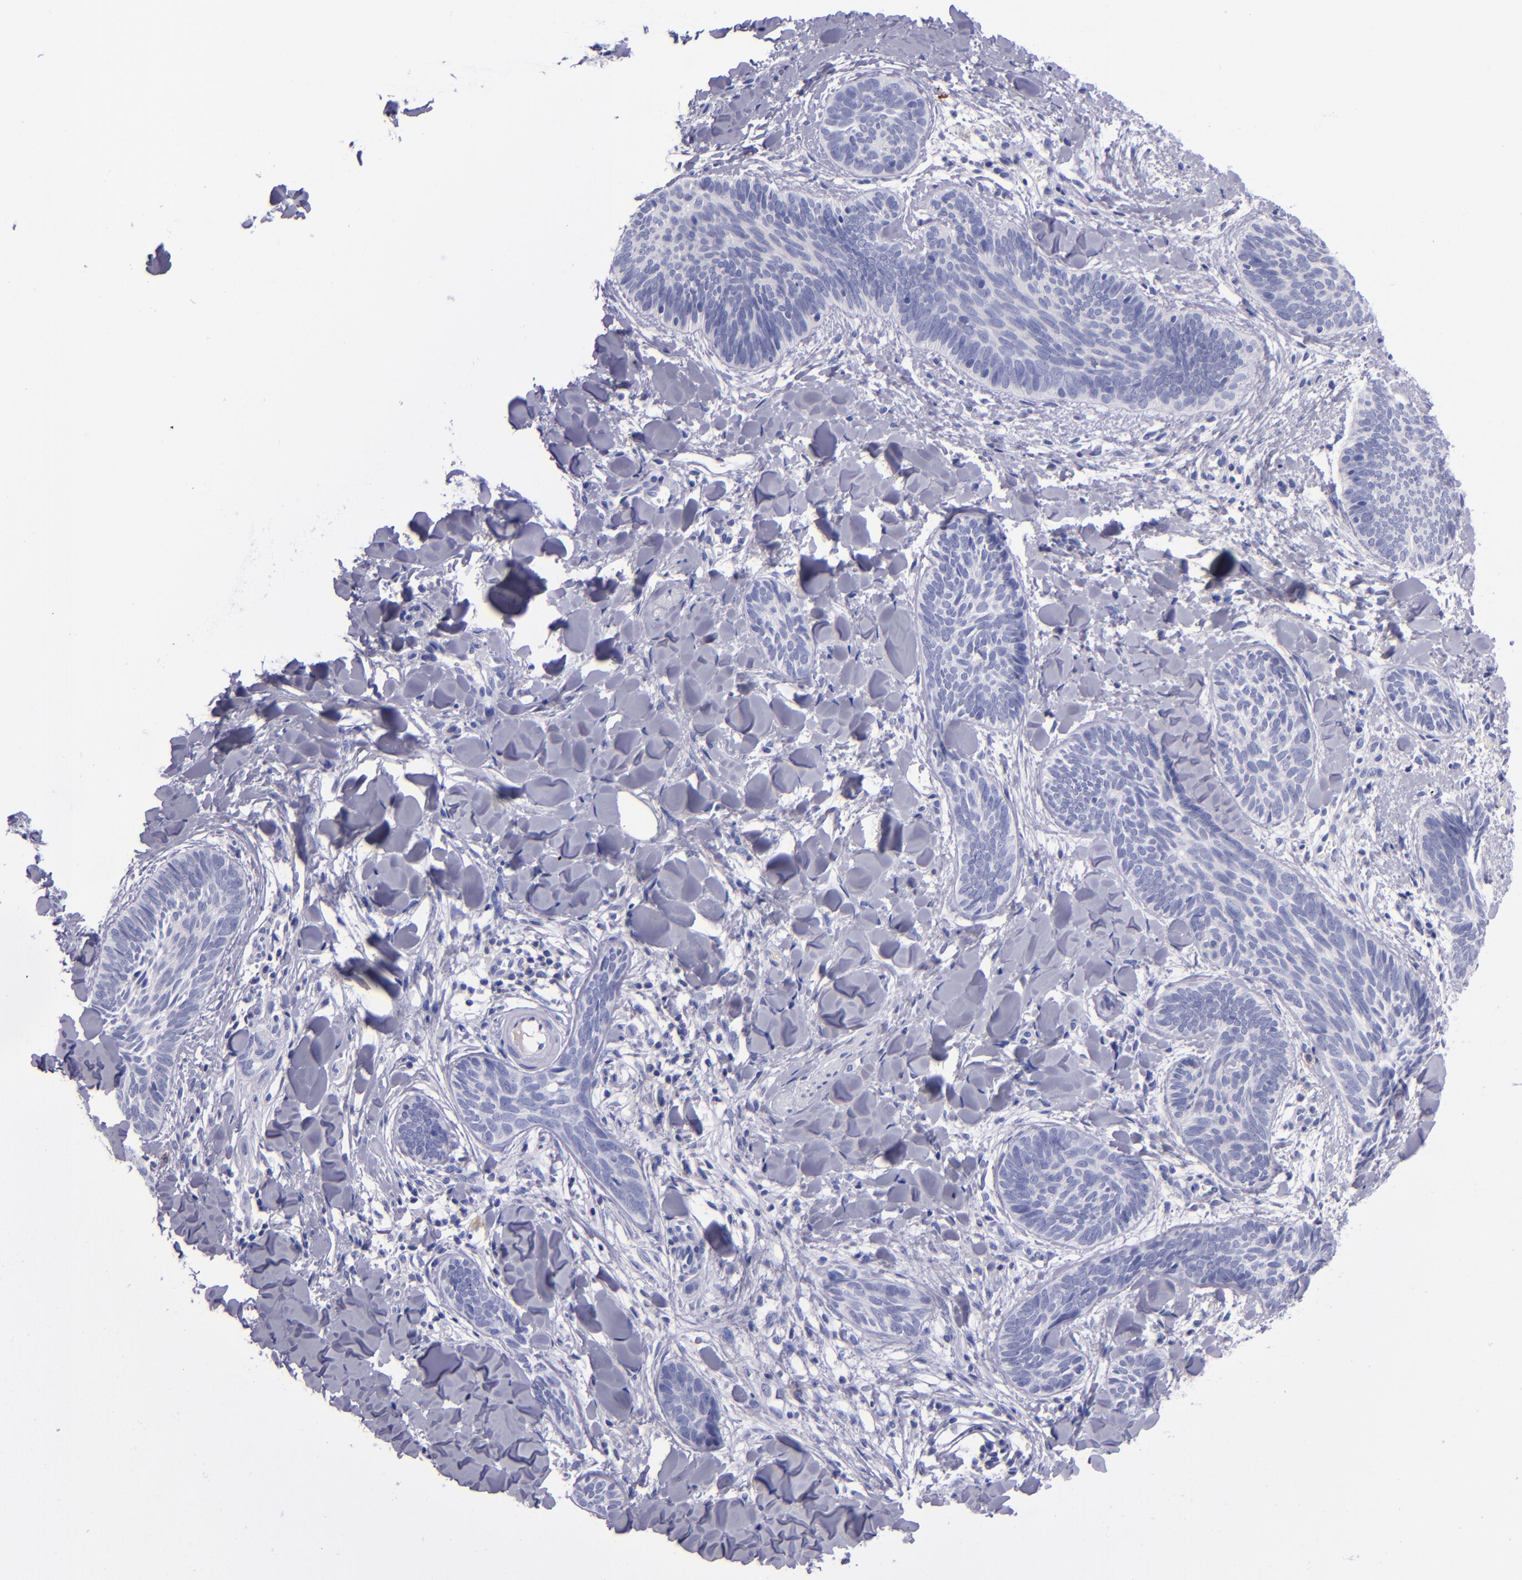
{"staining": {"intensity": "negative", "quantity": "none", "location": "none"}, "tissue": "skin cancer", "cell_type": "Tumor cells", "image_type": "cancer", "snomed": [{"axis": "morphology", "description": "Basal cell carcinoma"}, {"axis": "topography", "description": "Skin"}], "caption": "Basal cell carcinoma (skin) was stained to show a protein in brown. There is no significant positivity in tumor cells.", "gene": "CD37", "patient": {"sex": "female", "age": 81}}